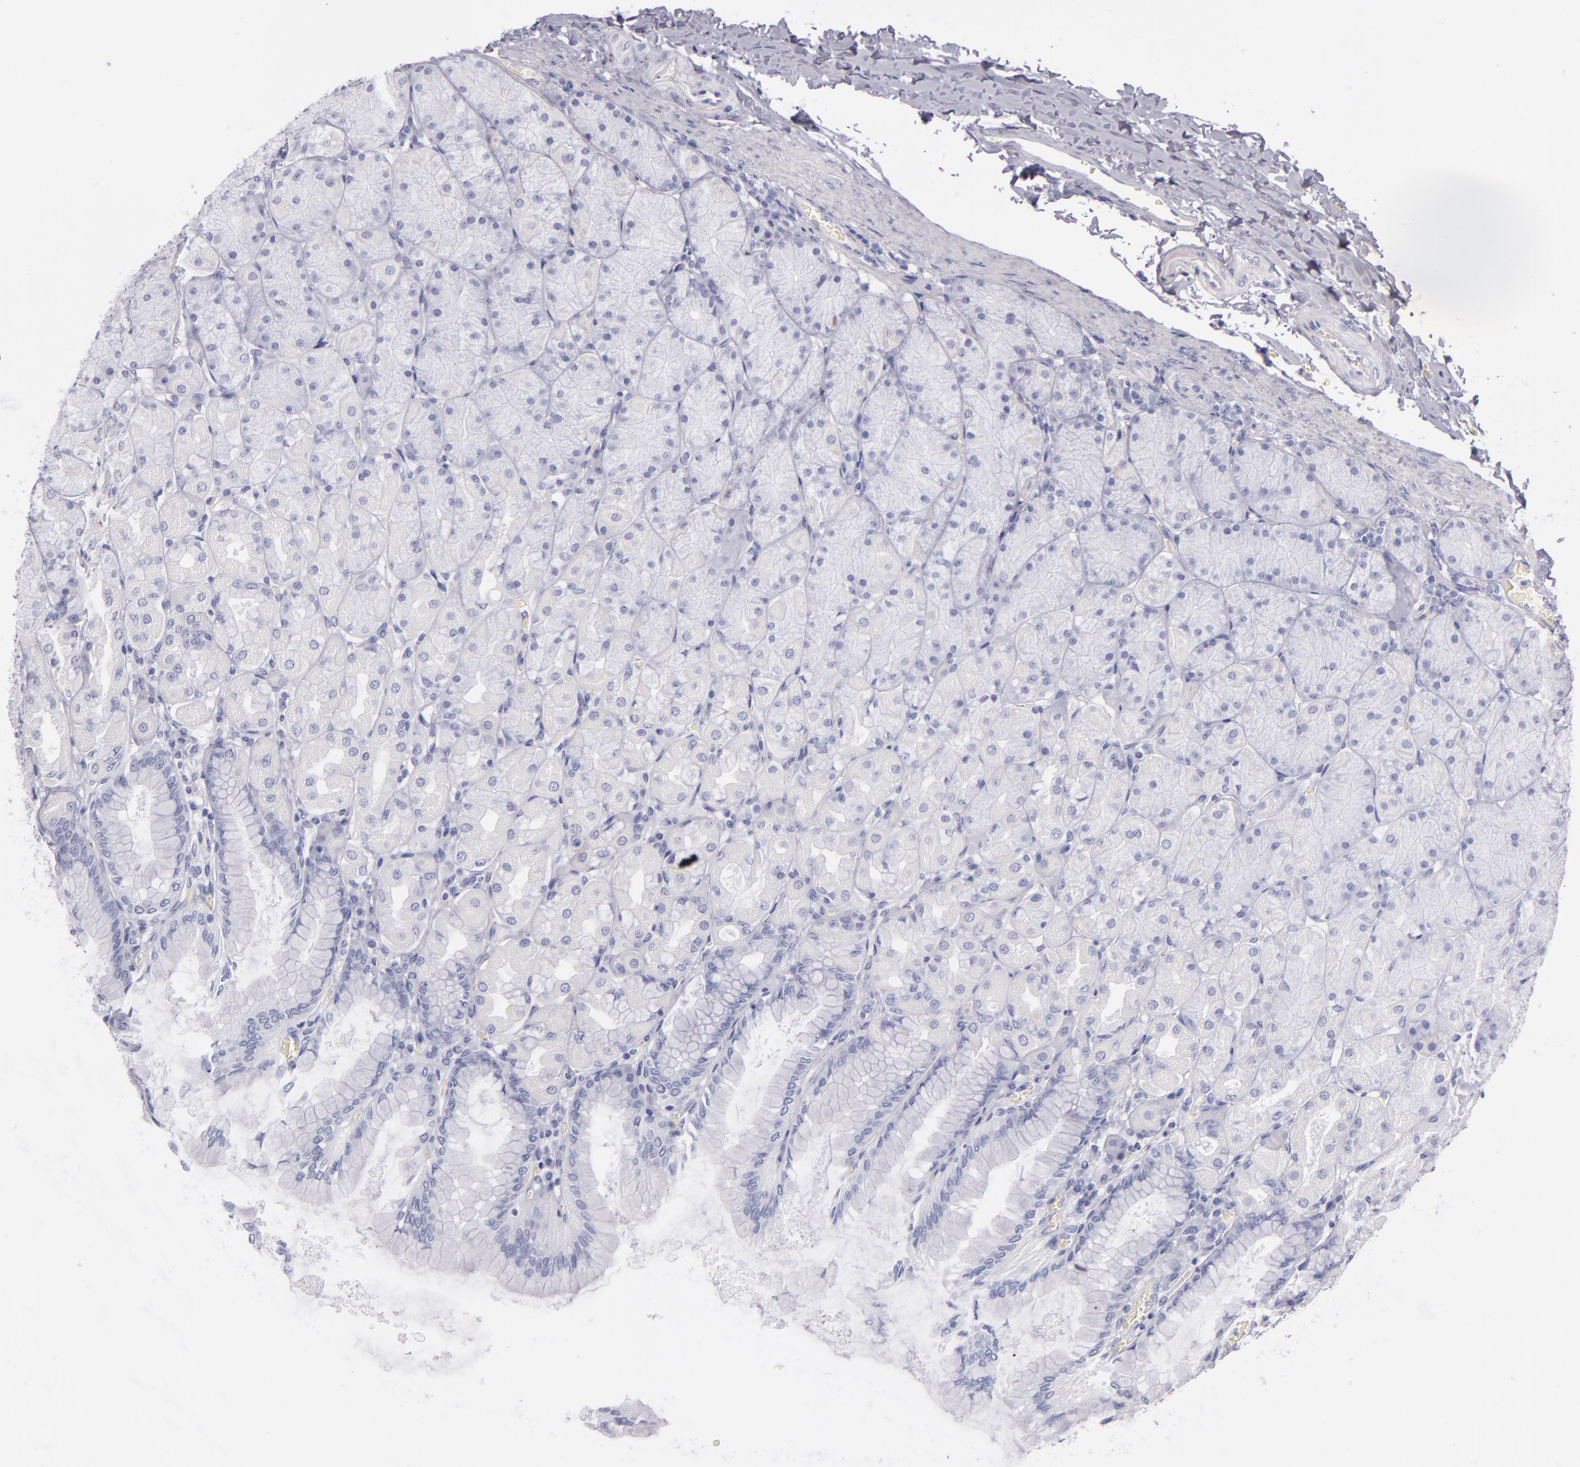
{"staining": {"intensity": "negative", "quantity": "none", "location": "none"}, "tissue": "stomach", "cell_type": "Glandular cells", "image_type": "normal", "snomed": [{"axis": "morphology", "description": "Normal tissue, NOS"}, {"axis": "topography", "description": "Stomach, upper"}], "caption": "Immunohistochemistry (IHC) of normal stomach exhibits no expression in glandular cells.", "gene": "FABP1", "patient": {"sex": "female", "age": 56}}